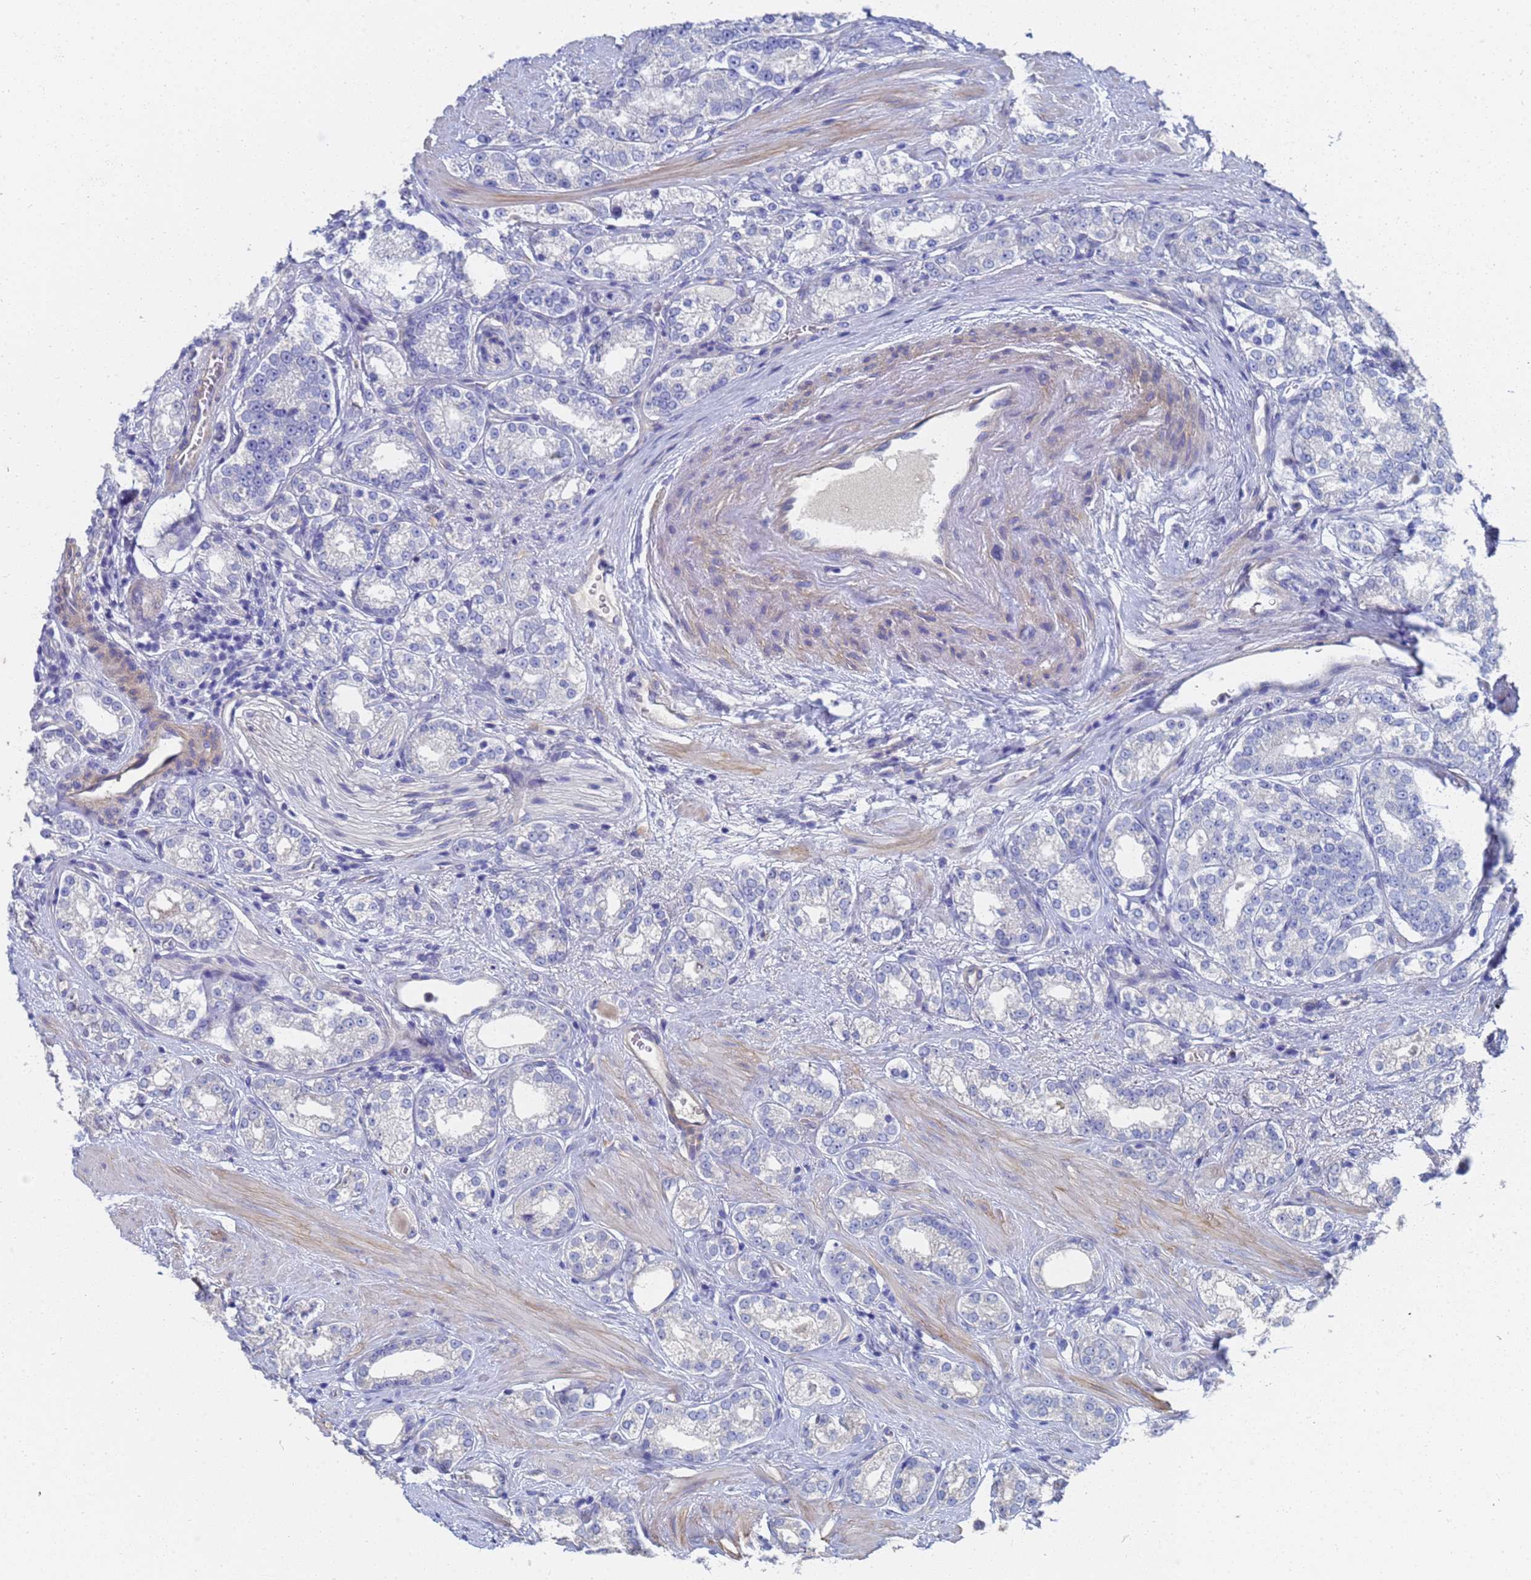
{"staining": {"intensity": "negative", "quantity": "none", "location": "none"}, "tissue": "prostate cancer", "cell_type": "Tumor cells", "image_type": "cancer", "snomed": [{"axis": "morphology", "description": "Normal tissue, NOS"}, {"axis": "morphology", "description": "Adenocarcinoma, High grade"}, {"axis": "topography", "description": "Prostate"}], "caption": "Tumor cells are negative for brown protein staining in prostate adenocarcinoma (high-grade).", "gene": "LBX2", "patient": {"sex": "male", "age": 83}}